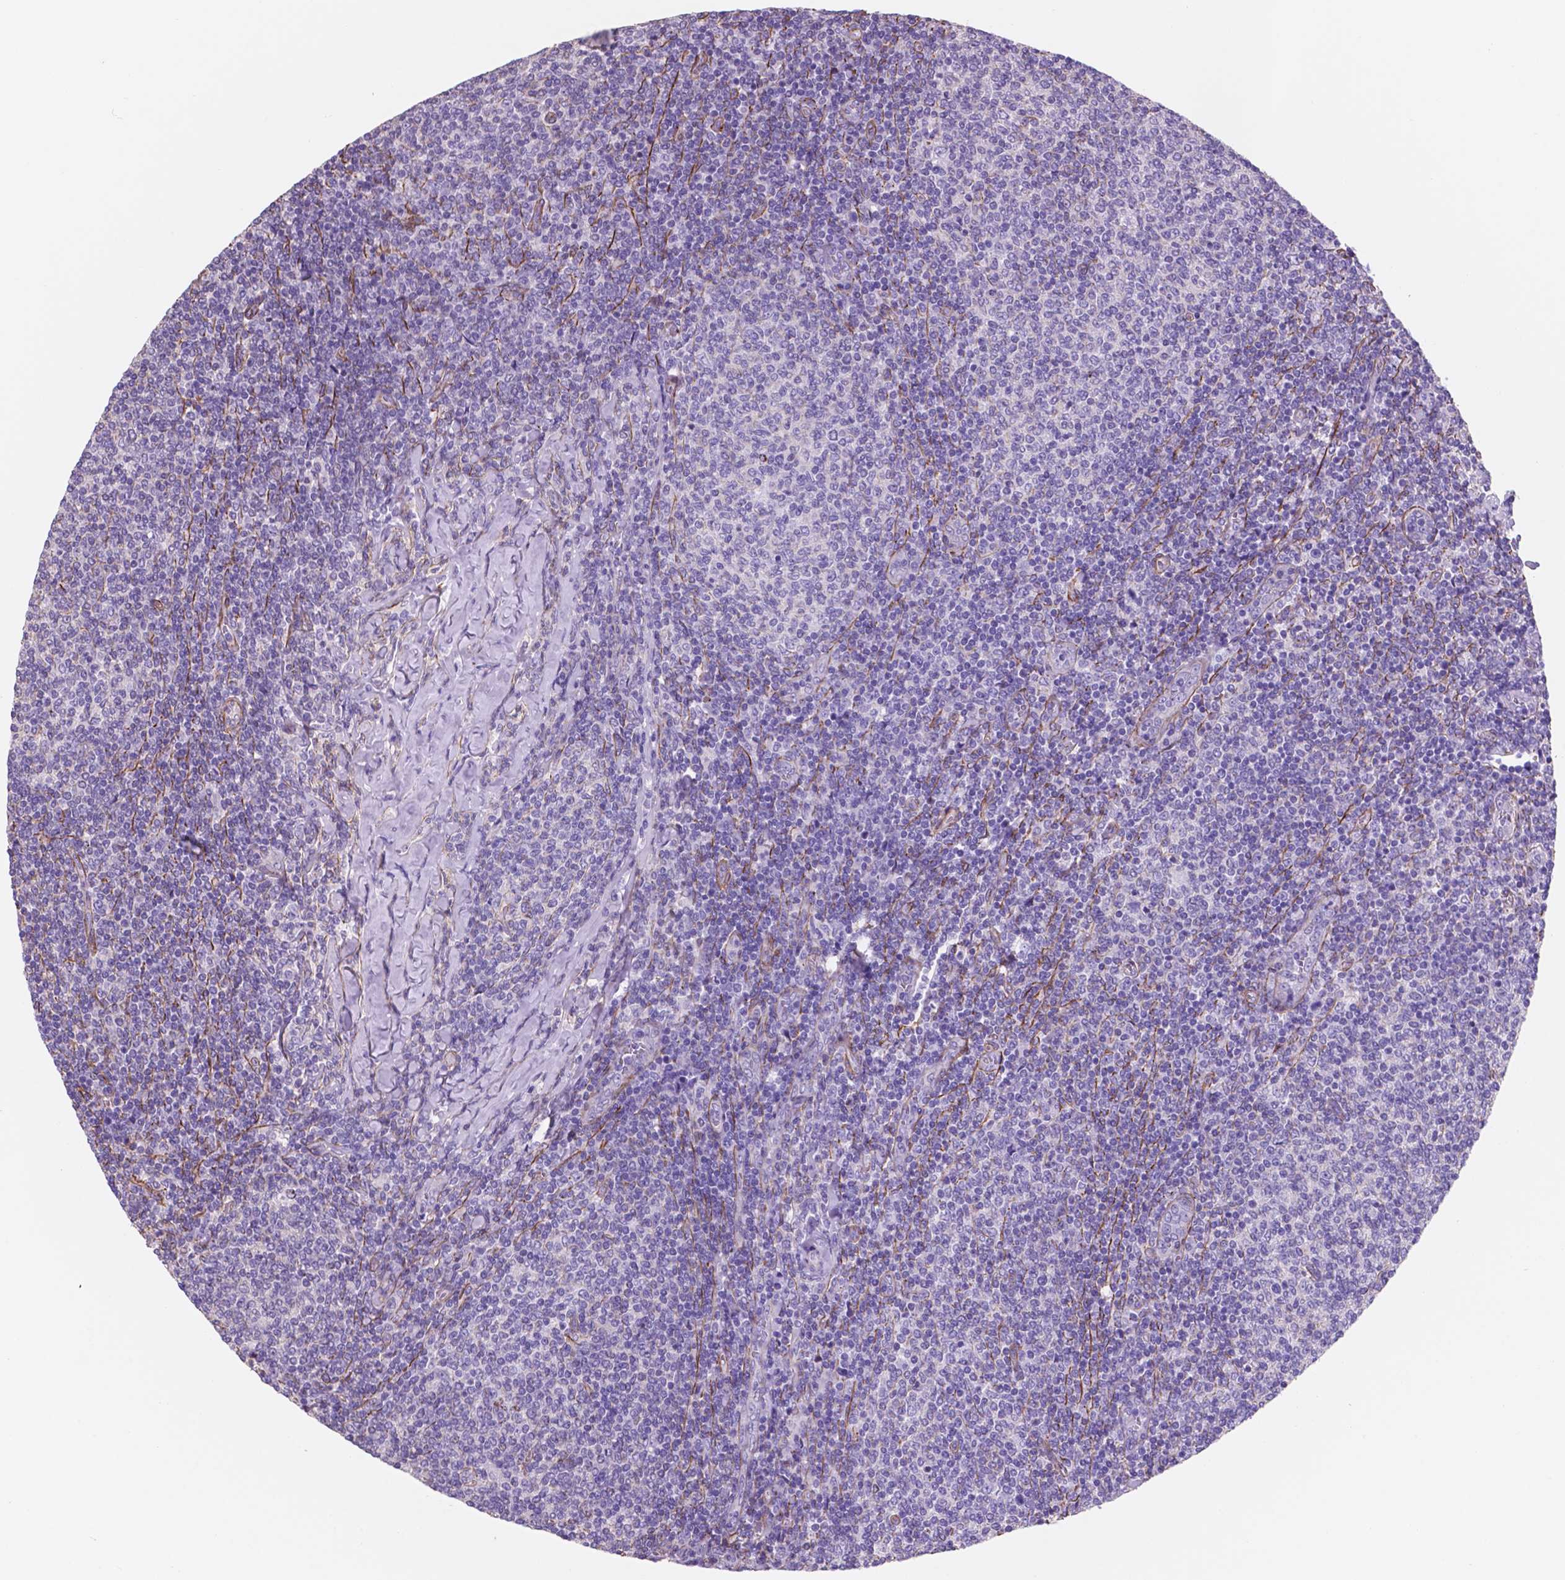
{"staining": {"intensity": "negative", "quantity": "none", "location": "none"}, "tissue": "lymphoma", "cell_type": "Tumor cells", "image_type": "cancer", "snomed": [{"axis": "morphology", "description": "Malignant lymphoma, non-Hodgkin's type, Low grade"}, {"axis": "topography", "description": "Lymph node"}], "caption": "Immunohistochemistry (IHC) image of neoplastic tissue: low-grade malignant lymphoma, non-Hodgkin's type stained with DAB exhibits no significant protein staining in tumor cells. The staining is performed using DAB (3,3'-diaminobenzidine) brown chromogen with nuclei counter-stained in using hematoxylin.", "gene": "TOR2A", "patient": {"sex": "male", "age": 52}}